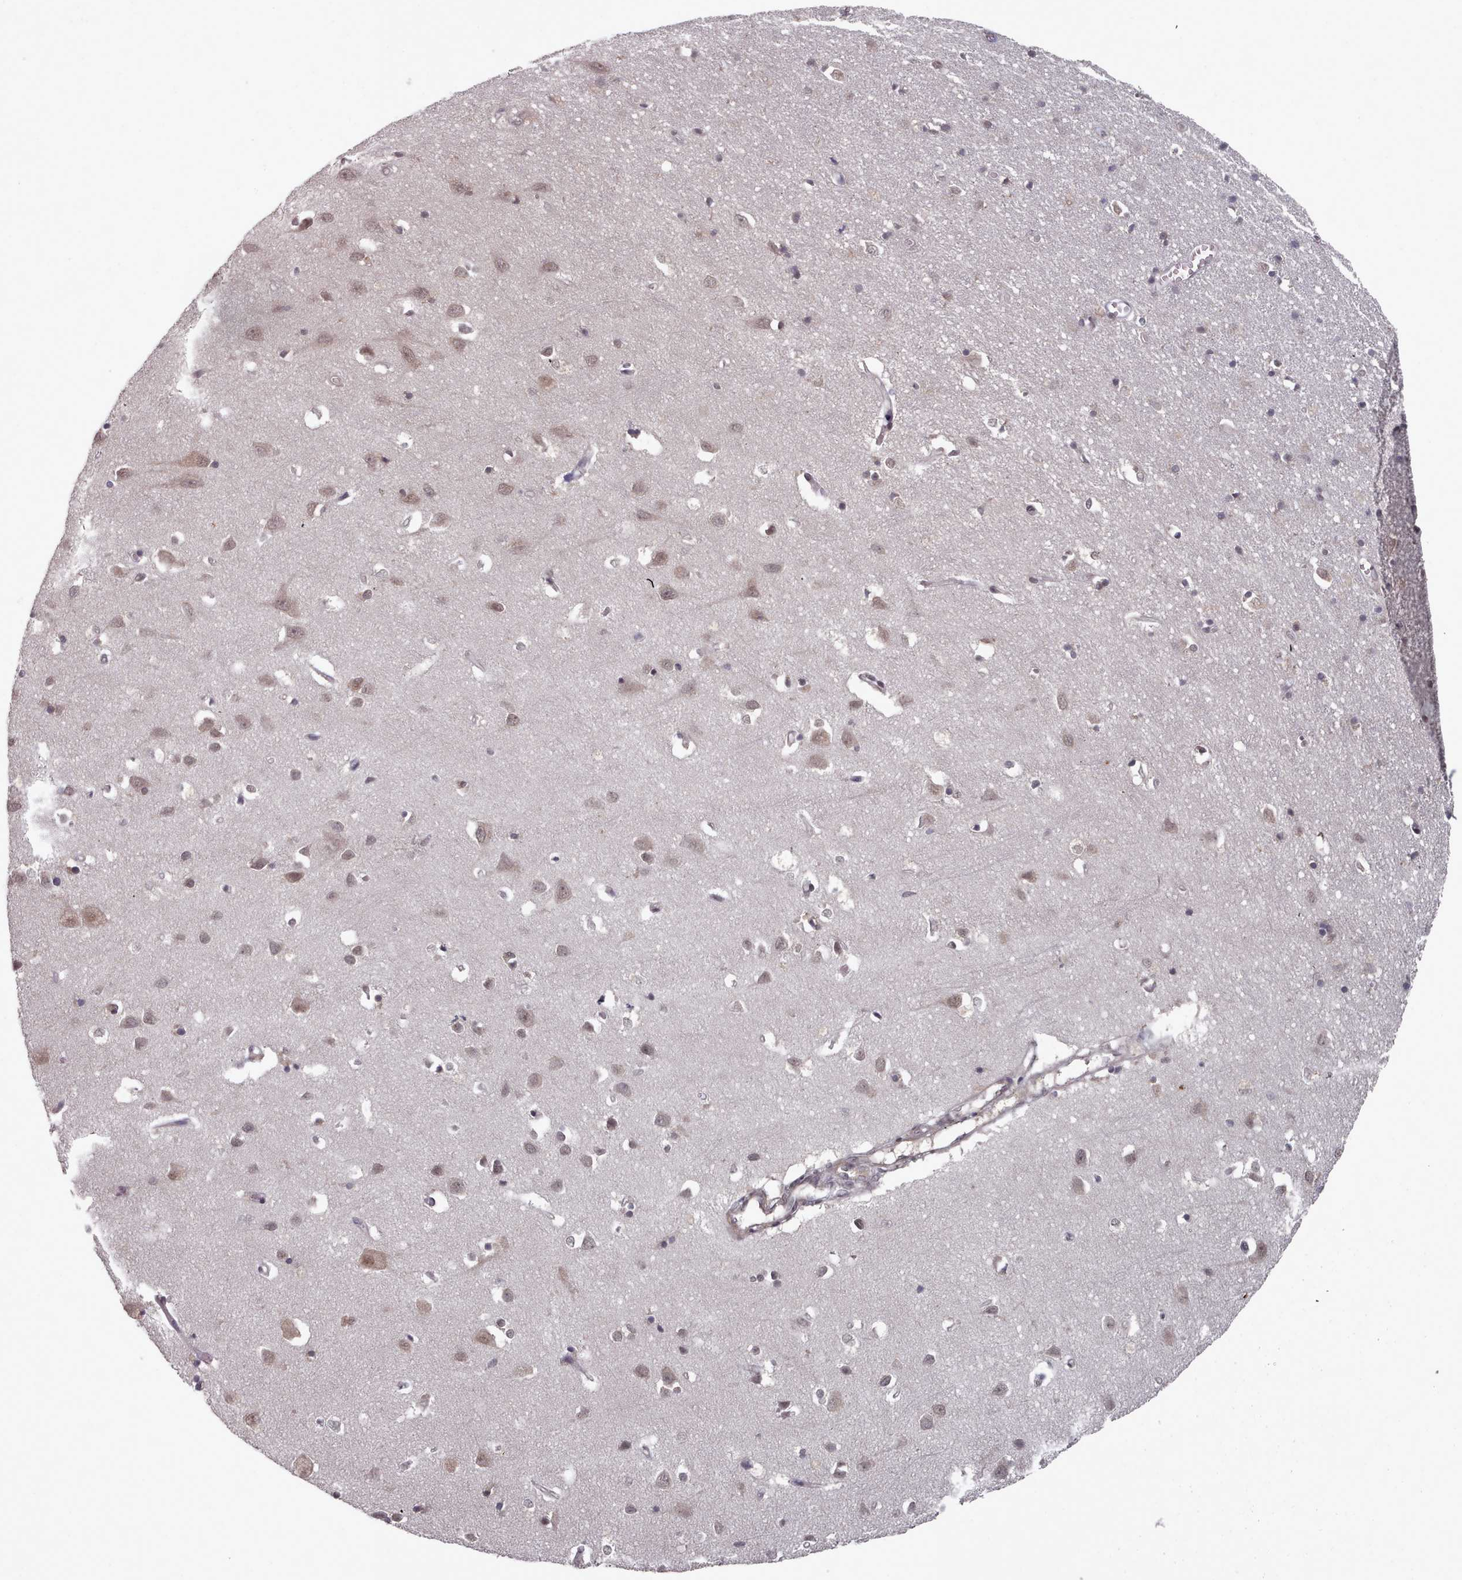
{"staining": {"intensity": "negative", "quantity": "none", "location": "none"}, "tissue": "cerebral cortex", "cell_type": "Endothelial cells", "image_type": "normal", "snomed": [{"axis": "morphology", "description": "Normal tissue, NOS"}, {"axis": "topography", "description": "Cerebral cortex"}], "caption": "Protein analysis of unremarkable cerebral cortex exhibits no significant positivity in endothelial cells.", "gene": "HYAL3", "patient": {"sex": "female", "age": 64}}